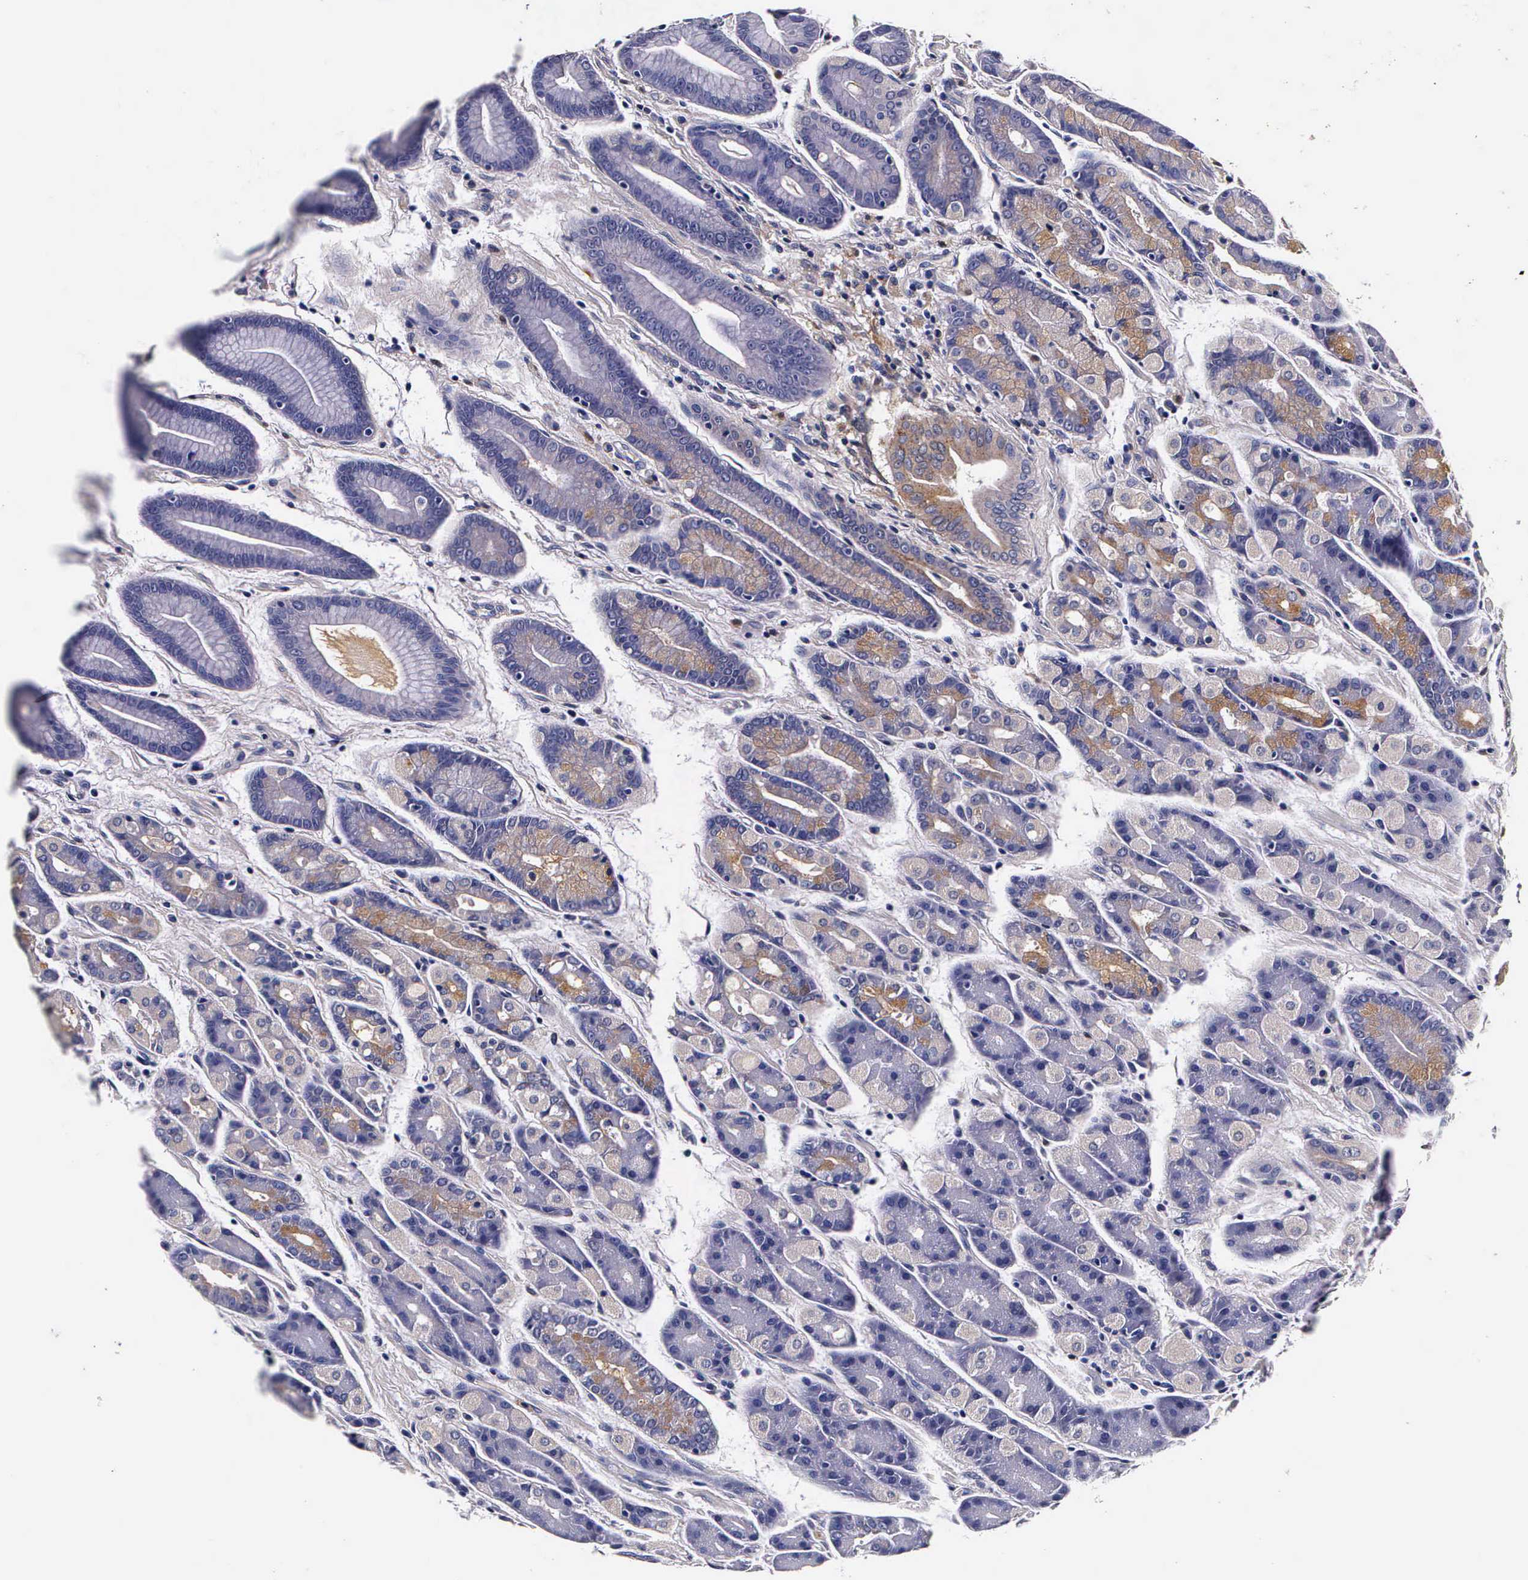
{"staining": {"intensity": "weak", "quantity": "<25%", "location": "cytoplasmic/membranous"}, "tissue": "stomach", "cell_type": "Glandular cells", "image_type": "normal", "snomed": [{"axis": "morphology", "description": "Normal tissue, NOS"}, {"axis": "topography", "description": "Stomach, upper"}], "caption": "Protein analysis of normal stomach displays no significant staining in glandular cells.", "gene": "CTSB", "patient": {"sex": "male", "age": 72}}